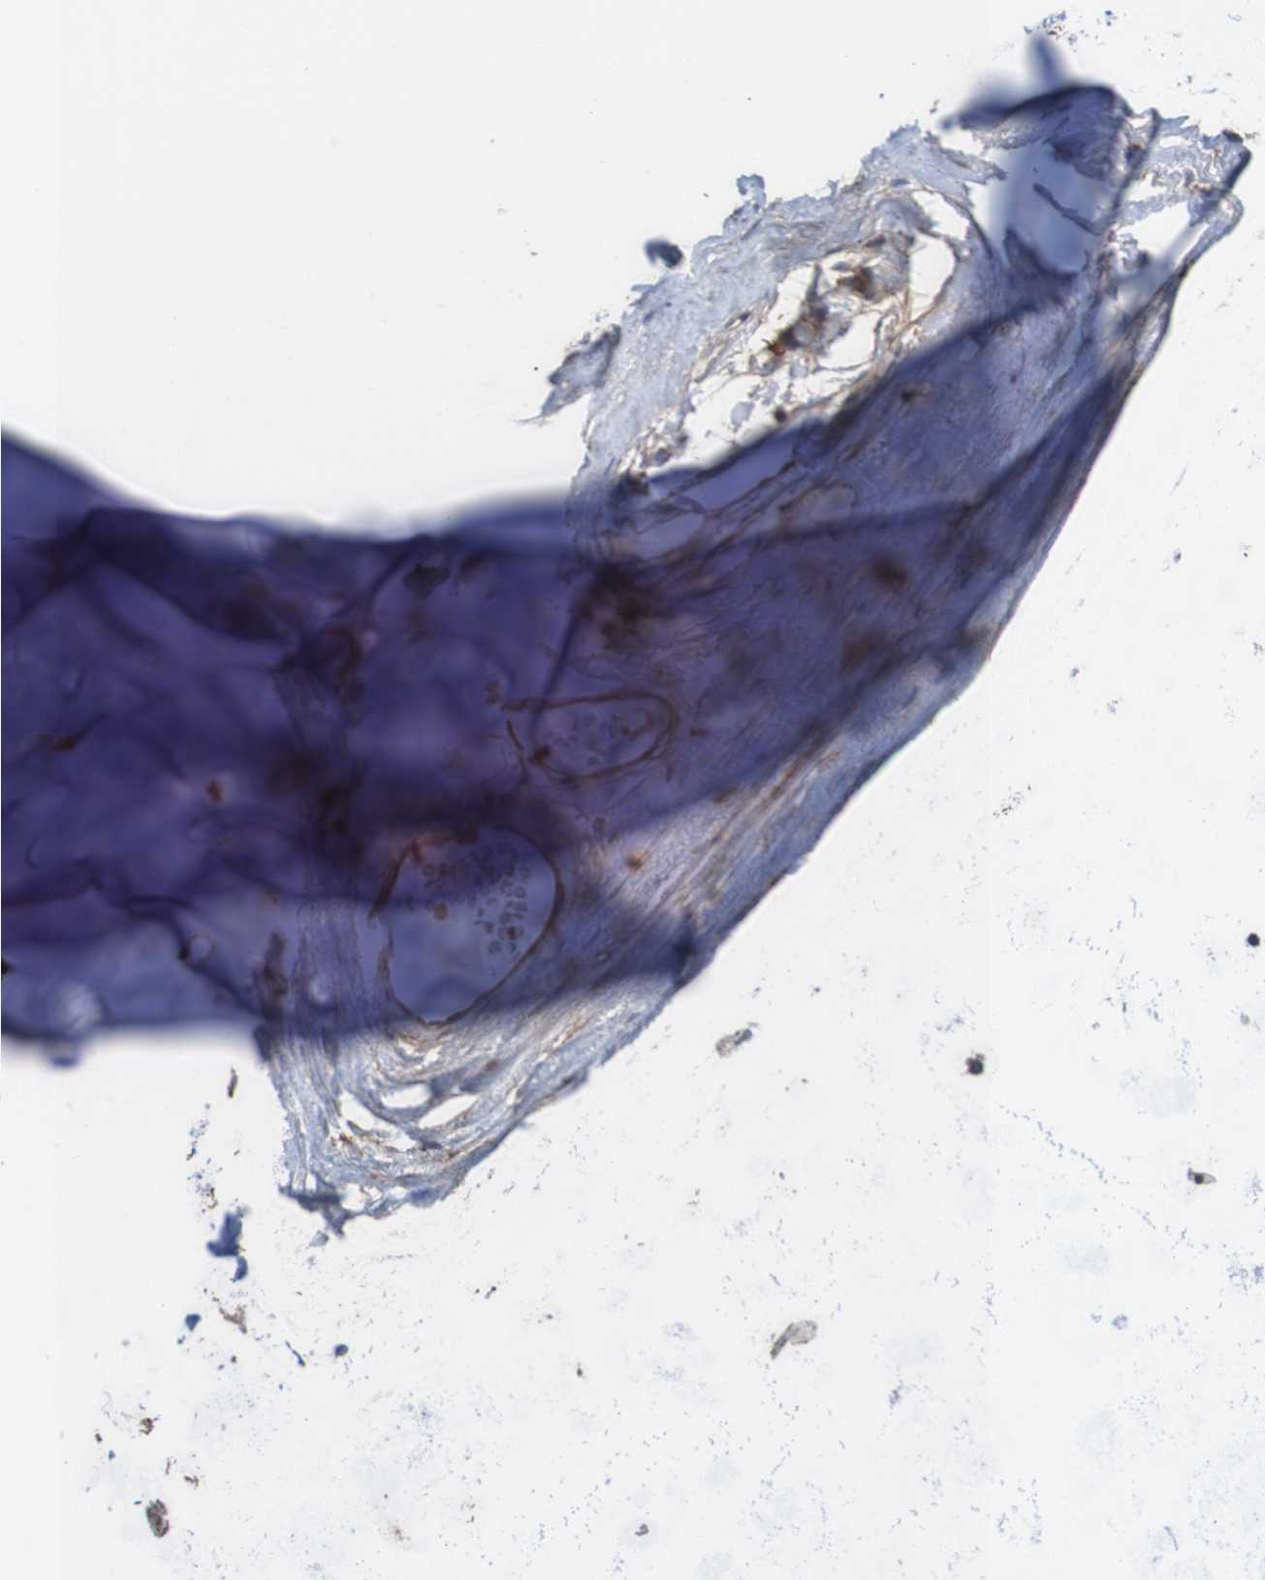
{"staining": {"intensity": "weak", "quantity": ">75%", "location": "cytoplasmic/membranous"}, "tissue": "adipose tissue", "cell_type": "Adipocytes", "image_type": "normal", "snomed": [{"axis": "morphology", "description": "Normal tissue, NOS"}, {"axis": "topography", "description": "Cartilage tissue"}, {"axis": "topography", "description": "Bronchus"}], "caption": "A high-resolution image shows immunohistochemistry staining of unremarkable adipose tissue, which exhibits weak cytoplasmic/membranous staining in approximately >75% of adipocytes. (DAB = brown stain, brightfield microscopy at high magnification).", "gene": "PDGFB", "patient": {"sex": "female", "age": 73}}